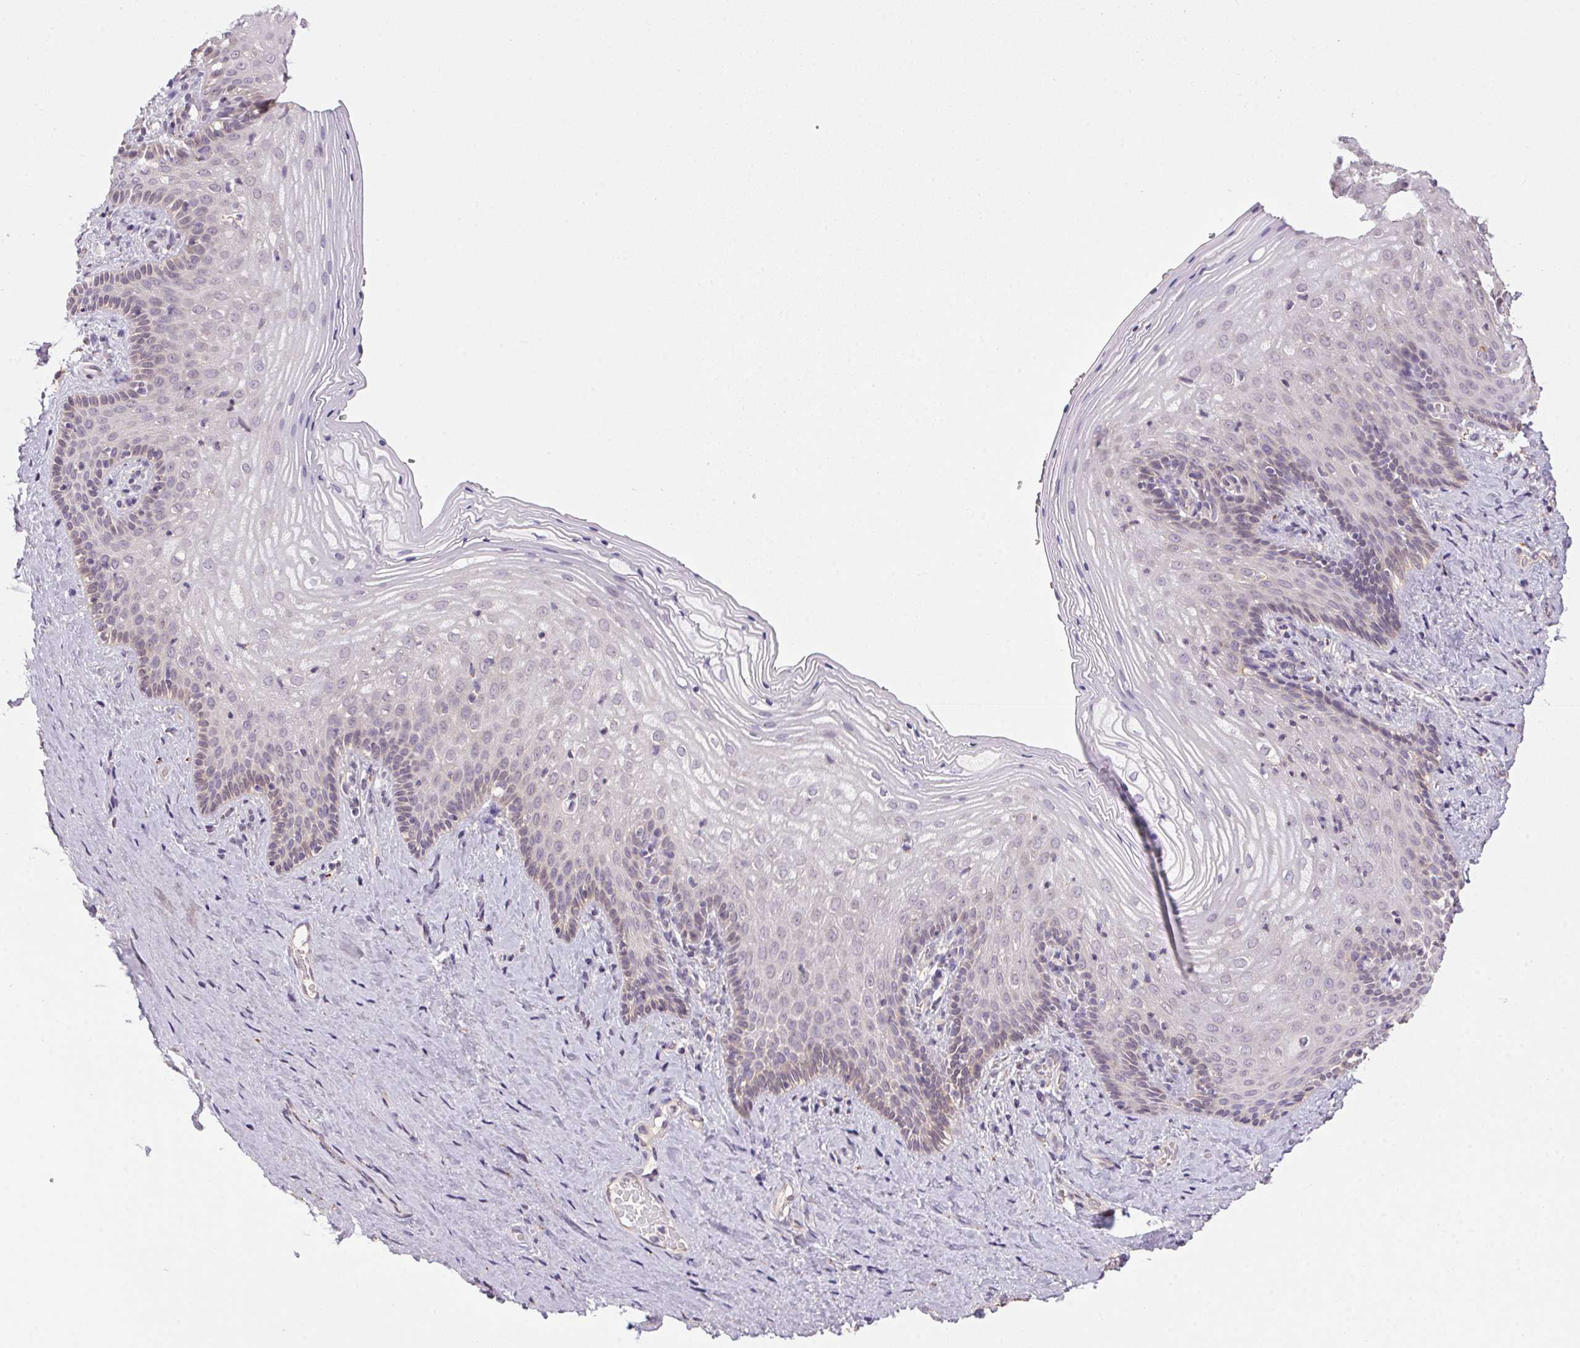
{"staining": {"intensity": "negative", "quantity": "none", "location": "none"}, "tissue": "vagina", "cell_type": "Squamous epithelial cells", "image_type": "normal", "snomed": [{"axis": "morphology", "description": "Normal tissue, NOS"}, {"axis": "topography", "description": "Vagina"}], "caption": "High magnification brightfield microscopy of benign vagina stained with DAB (3,3'-diaminobenzidine) (brown) and counterstained with hematoxylin (blue): squamous epithelial cells show no significant staining.", "gene": "ADH5", "patient": {"sex": "female", "age": 45}}